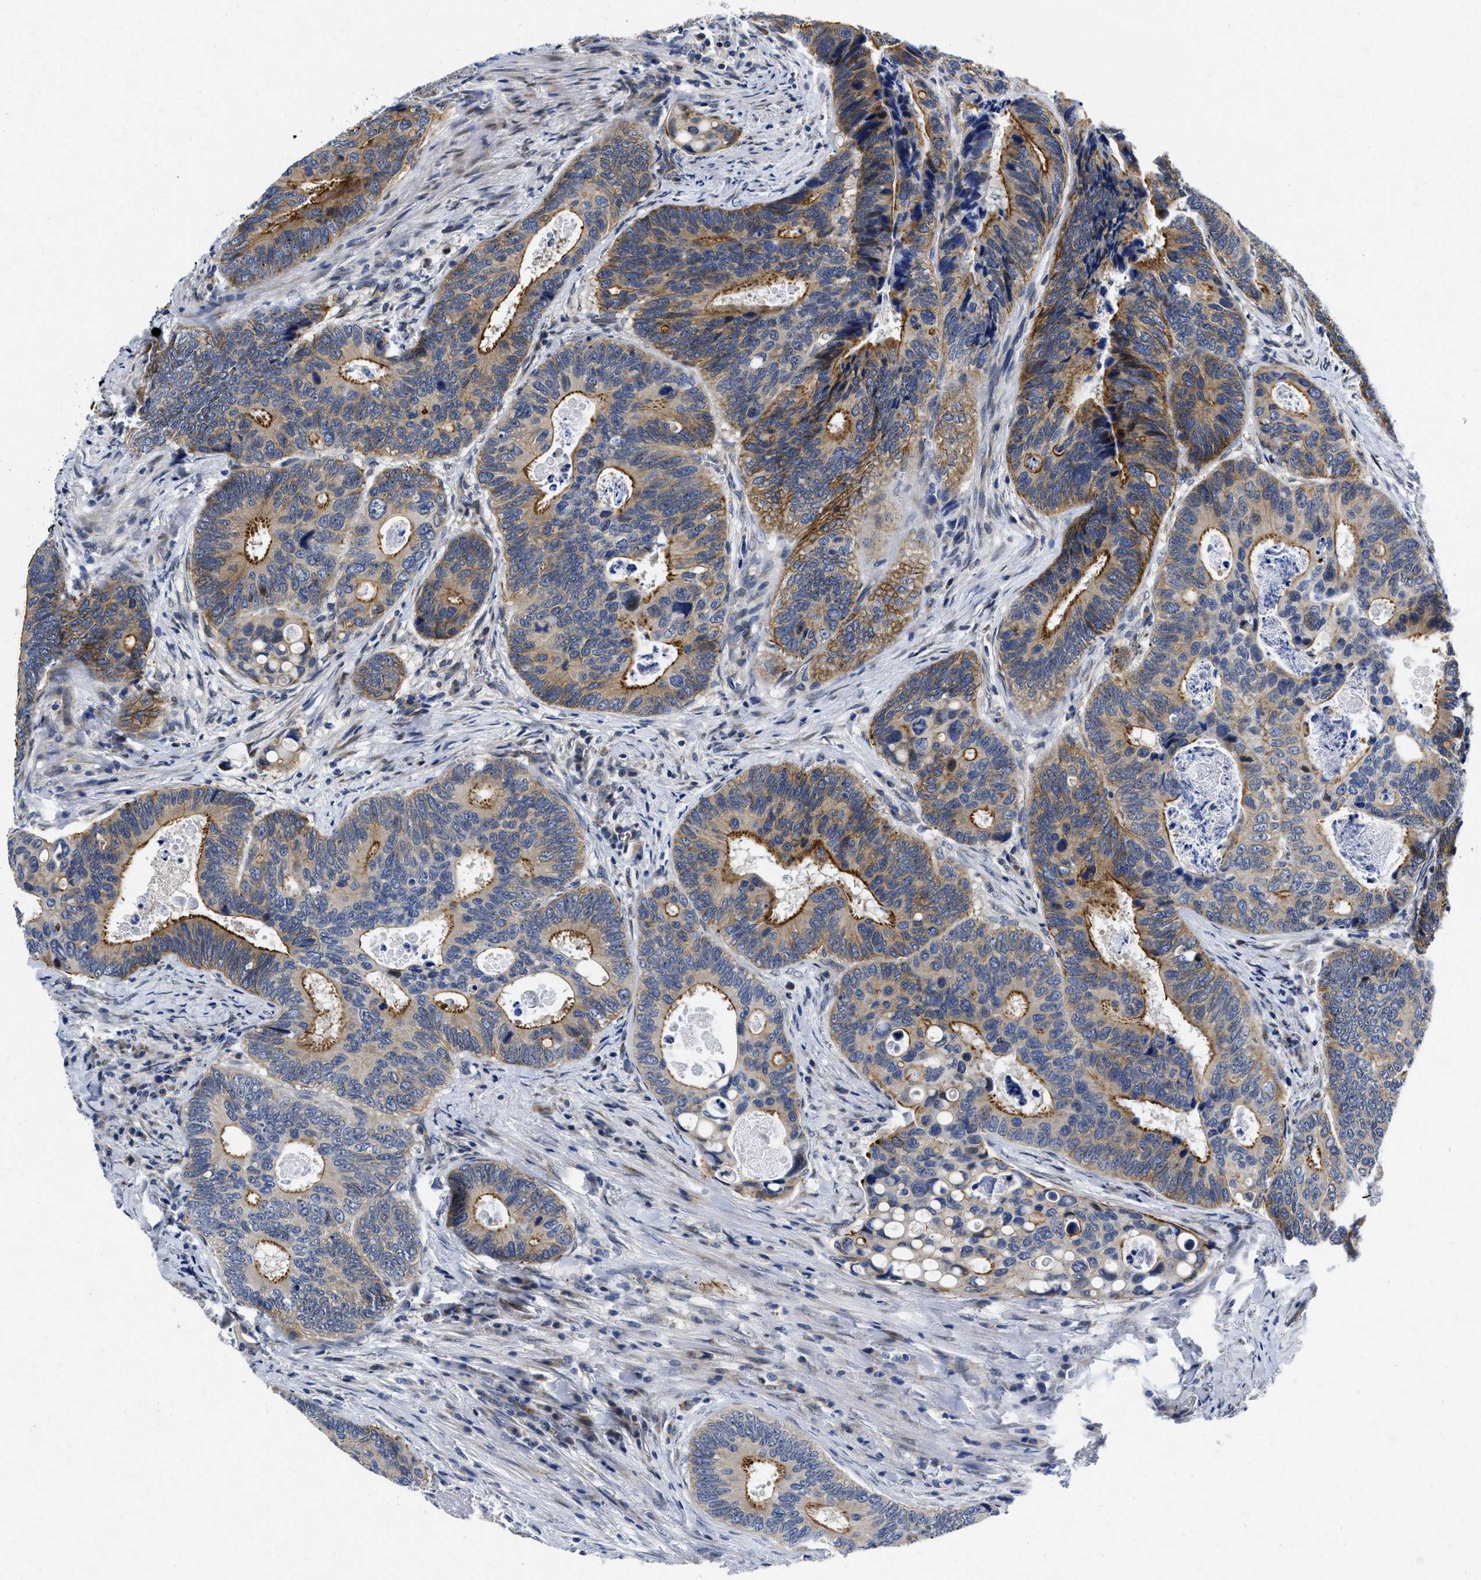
{"staining": {"intensity": "moderate", "quantity": "25%-75%", "location": "cytoplasmic/membranous"}, "tissue": "colorectal cancer", "cell_type": "Tumor cells", "image_type": "cancer", "snomed": [{"axis": "morphology", "description": "Inflammation, NOS"}, {"axis": "morphology", "description": "Adenocarcinoma, NOS"}, {"axis": "topography", "description": "Colon"}], "caption": "Immunohistochemistry (IHC) image of neoplastic tissue: human colorectal cancer stained using immunohistochemistry (IHC) exhibits medium levels of moderate protein expression localized specifically in the cytoplasmic/membranous of tumor cells, appearing as a cytoplasmic/membranous brown color.", "gene": "LAD1", "patient": {"sex": "male", "age": 72}}